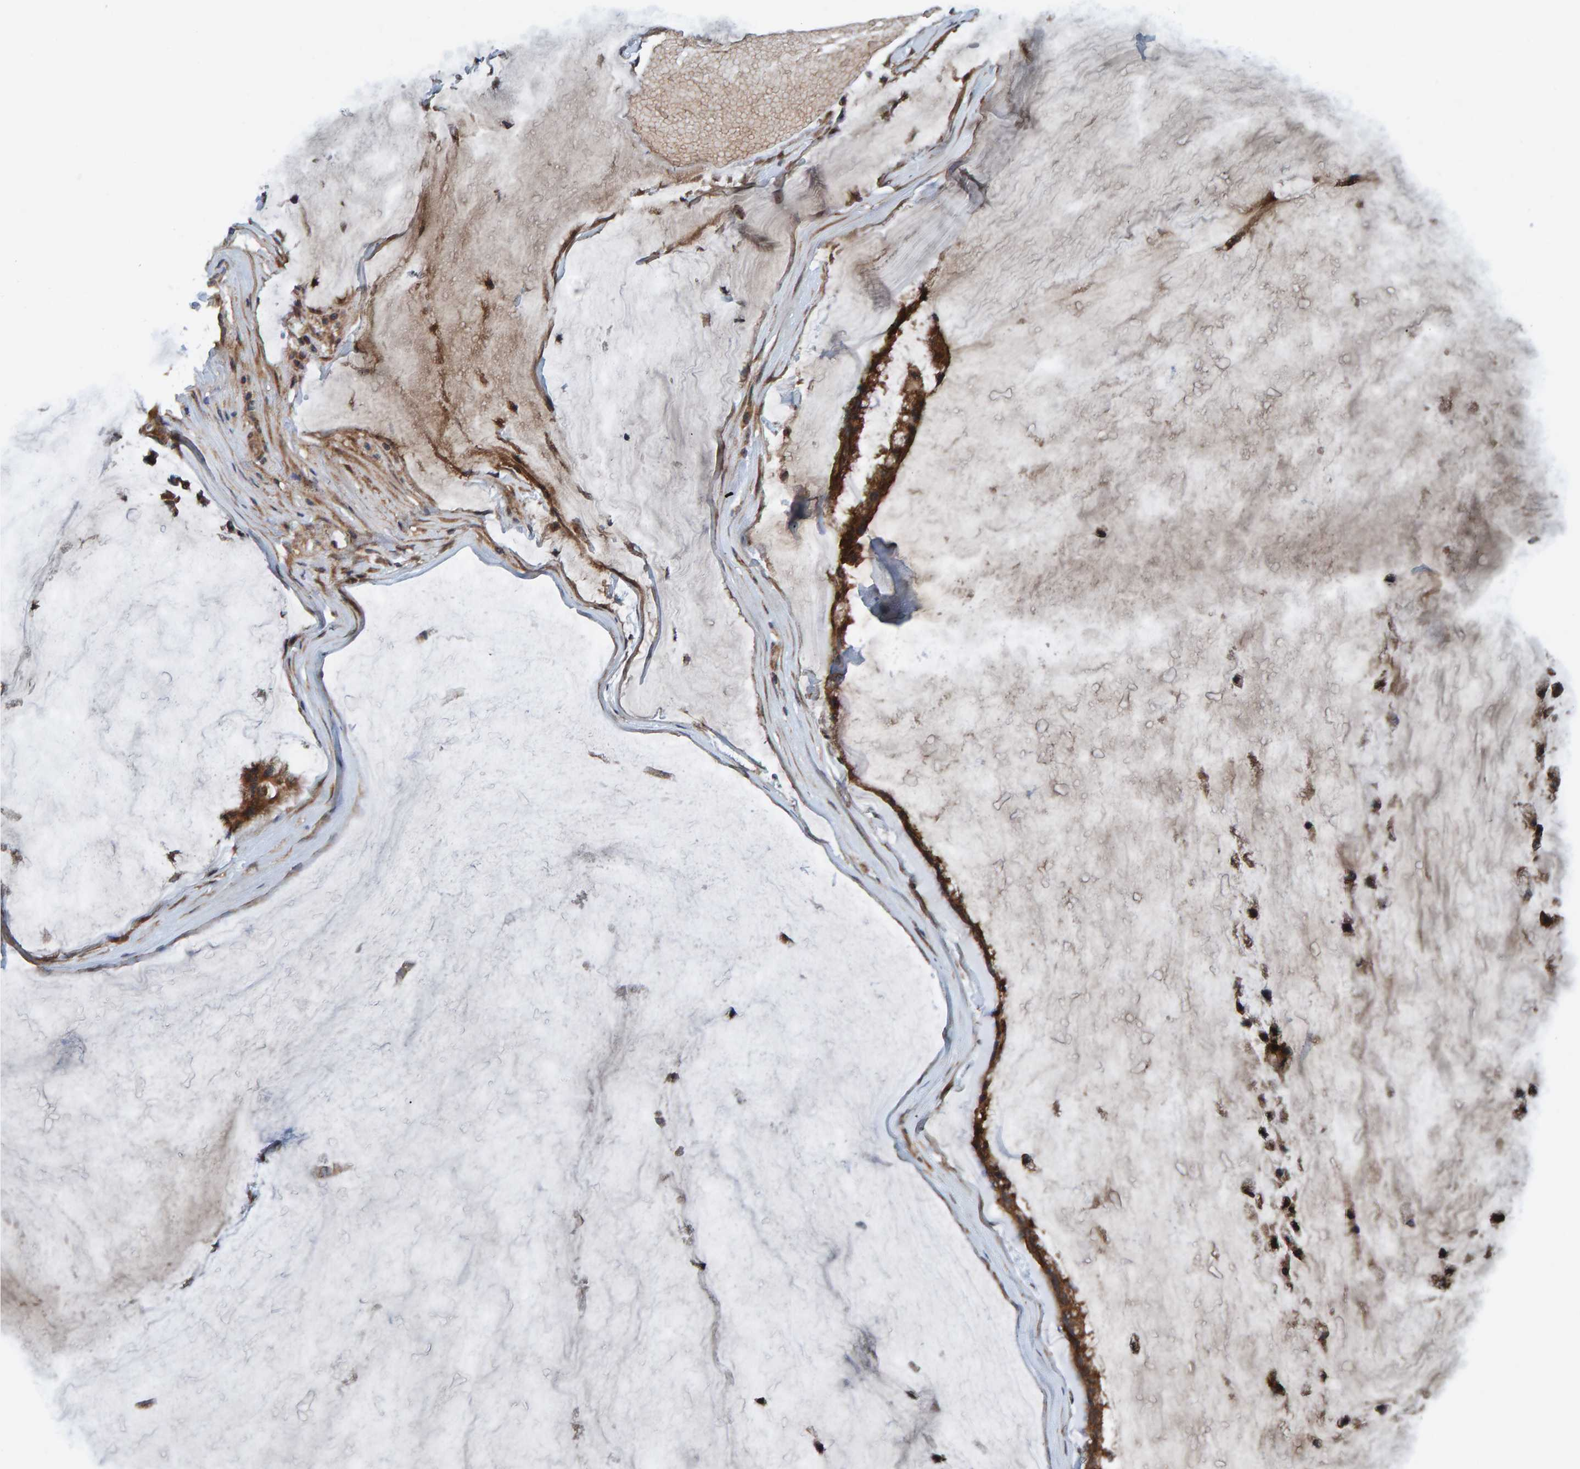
{"staining": {"intensity": "strong", "quantity": ">75%", "location": "cytoplasmic/membranous"}, "tissue": "ovarian cancer", "cell_type": "Tumor cells", "image_type": "cancer", "snomed": [{"axis": "morphology", "description": "Cystadenocarcinoma, mucinous, NOS"}, {"axis": "topography", "description": "Ovary"}], "caption": "Human ovarian cancer (mucinous cystadenocarcinoma) stained with a brown dye exhibits strong cytoplasmic/membranous positive expression in approximately >75% of tumor cells.", "gene": "CUEDC1", "patient": {"sex": "female", "age": 39}}